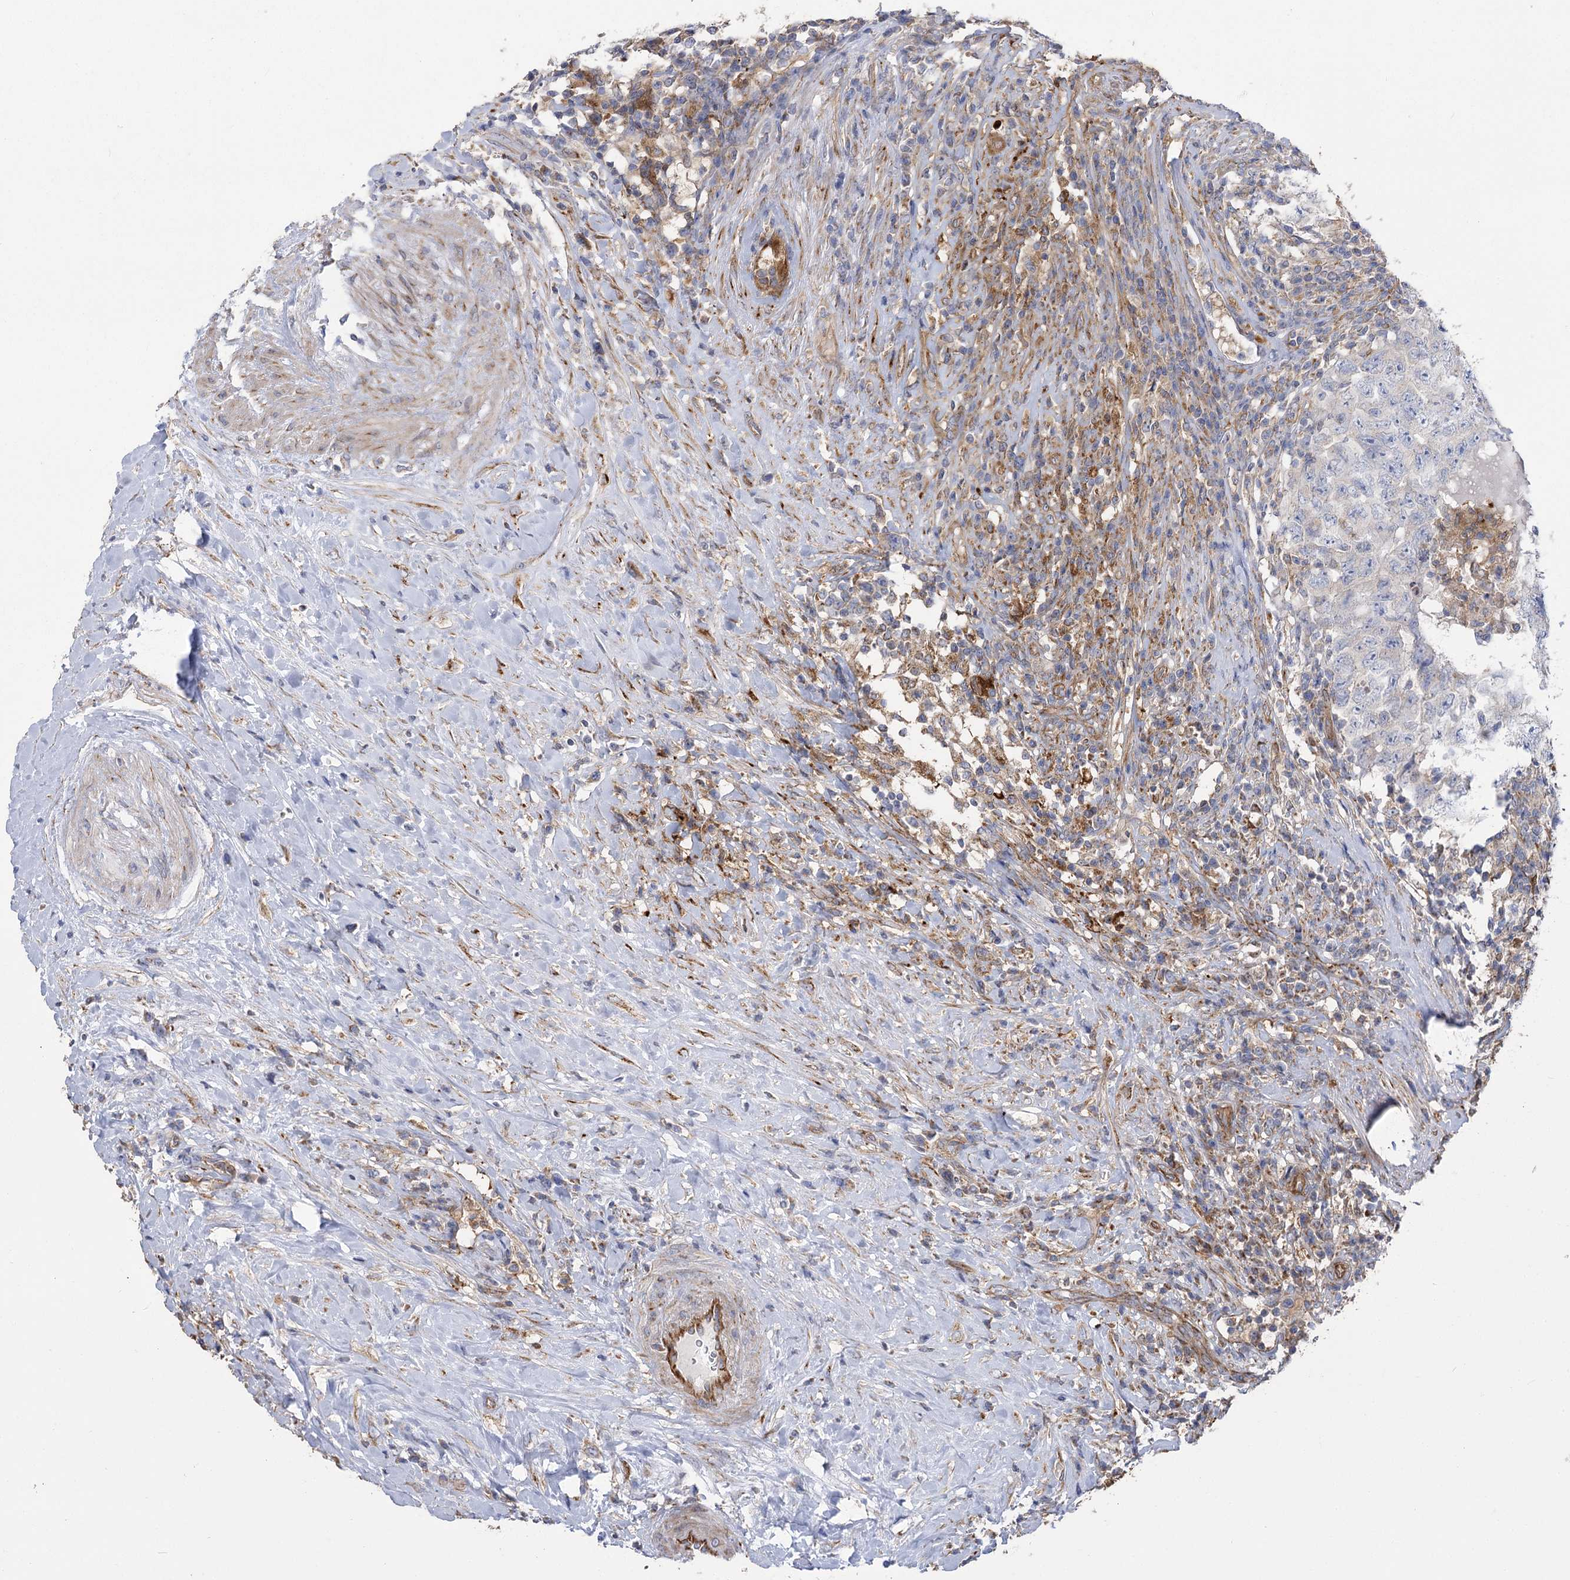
{"staining": {"intensity": "negative", "quantity": "none", "location": "none"}, "tissue": "testis cancer", "cell_type": "Tumor cells", "image_type": "cancer", "snomed": [{"axis": "morphology", "description": "Carcinoma, Embryonal, NOS"}, {"axis": "topography", "description": "Testis"}], "caption": "The image exhibits no staining of tumor cells in testis cancer.", "gene": "RMDN2", "patient": {"sex": "male", "age": 26}}